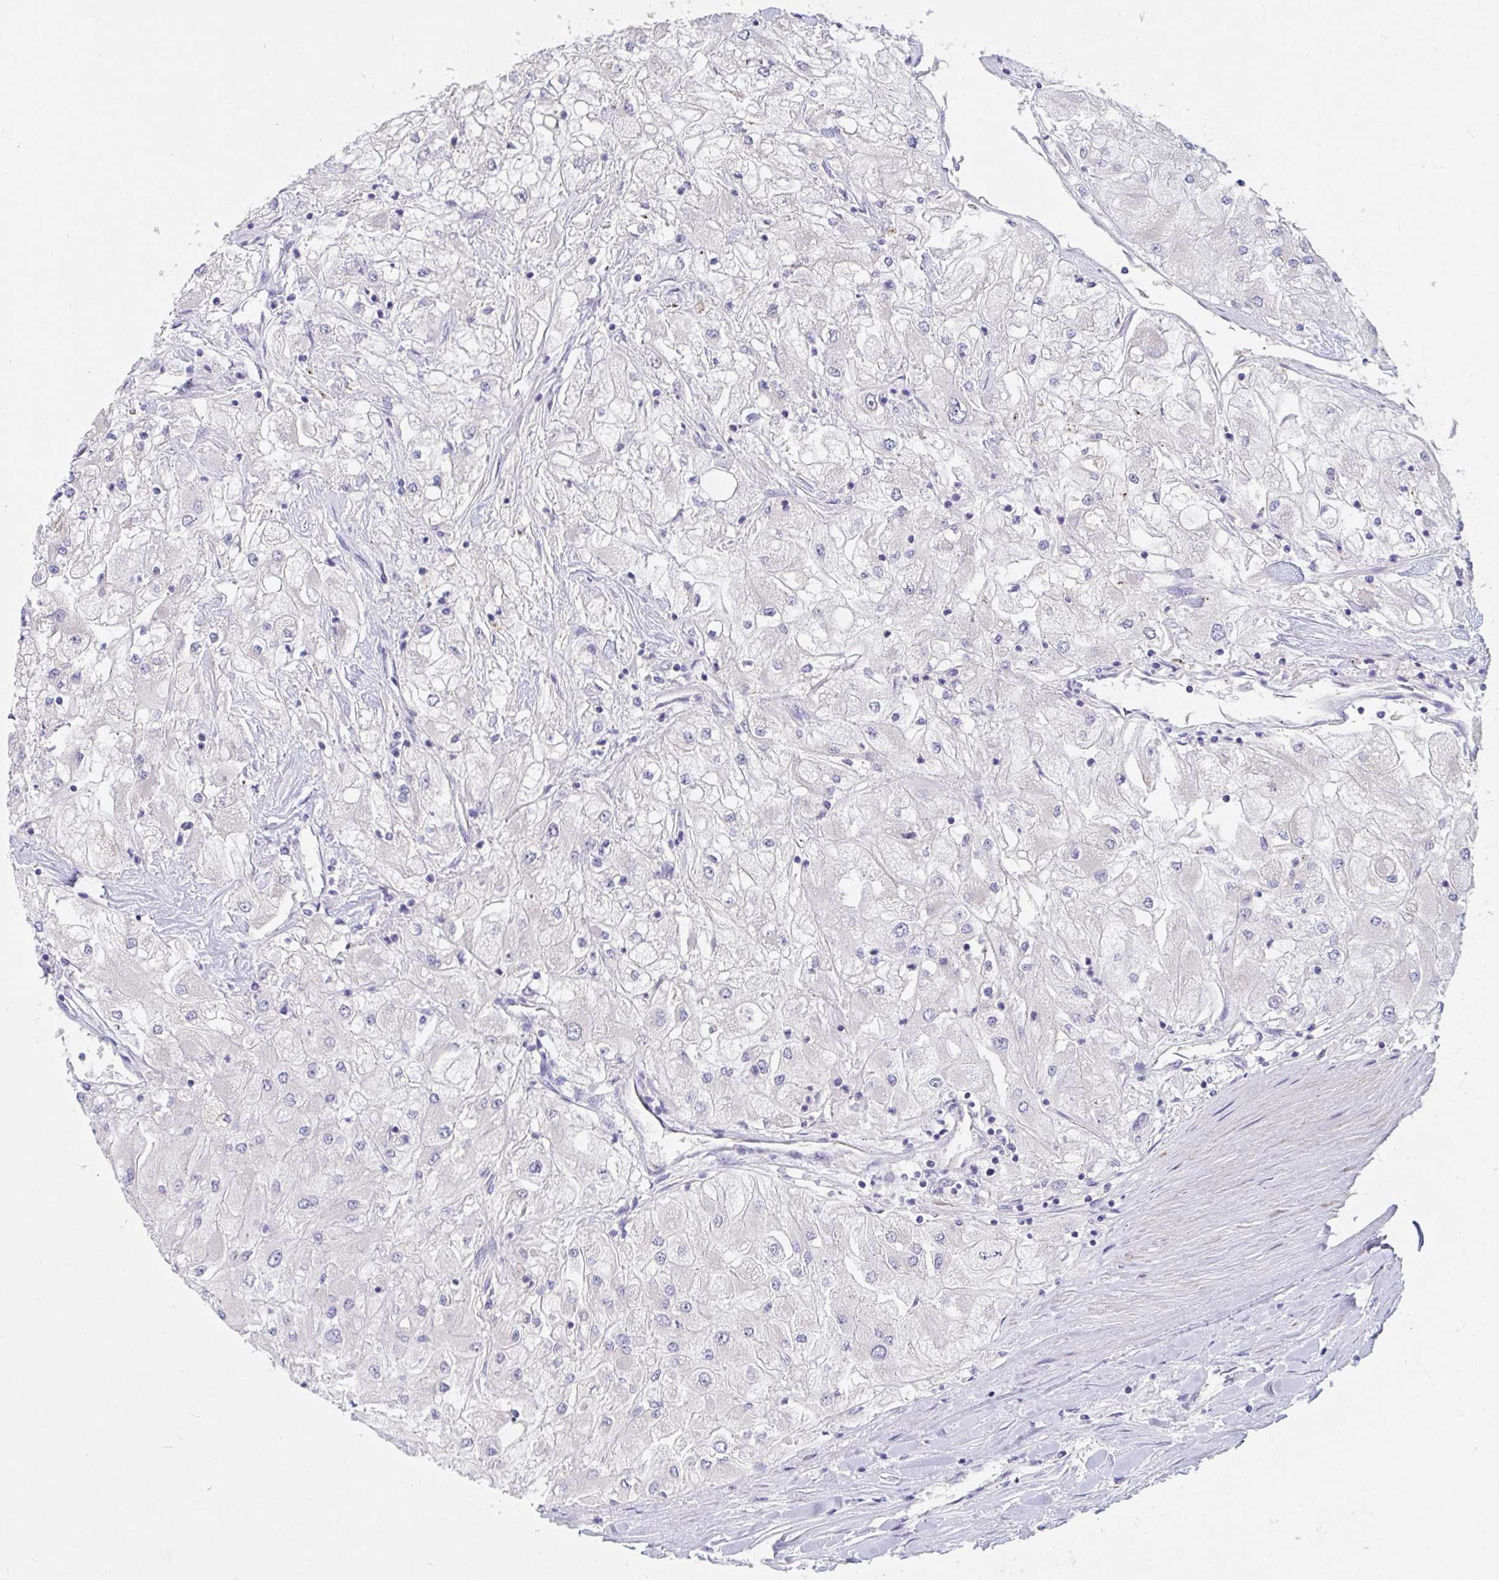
{"staining": {"intensity": "negative", "quantity": "none", "location": "none"}, "tissue": "renal cancer", "cell_type": "Tumor cells", "image_type": "cancer", "snomed": [{"axis": "morphology", "description": "Adenocarcinoma, NOS"}, {"axis": "topography", "description": "Kidney"}], "caption": "This is an immunohistochemistry photomicrograph of adenocarcinoma (renal). There is no staining in tumor cells.", "gene": "ZNF561", "patient": {"sex": "male", "age": 80}}